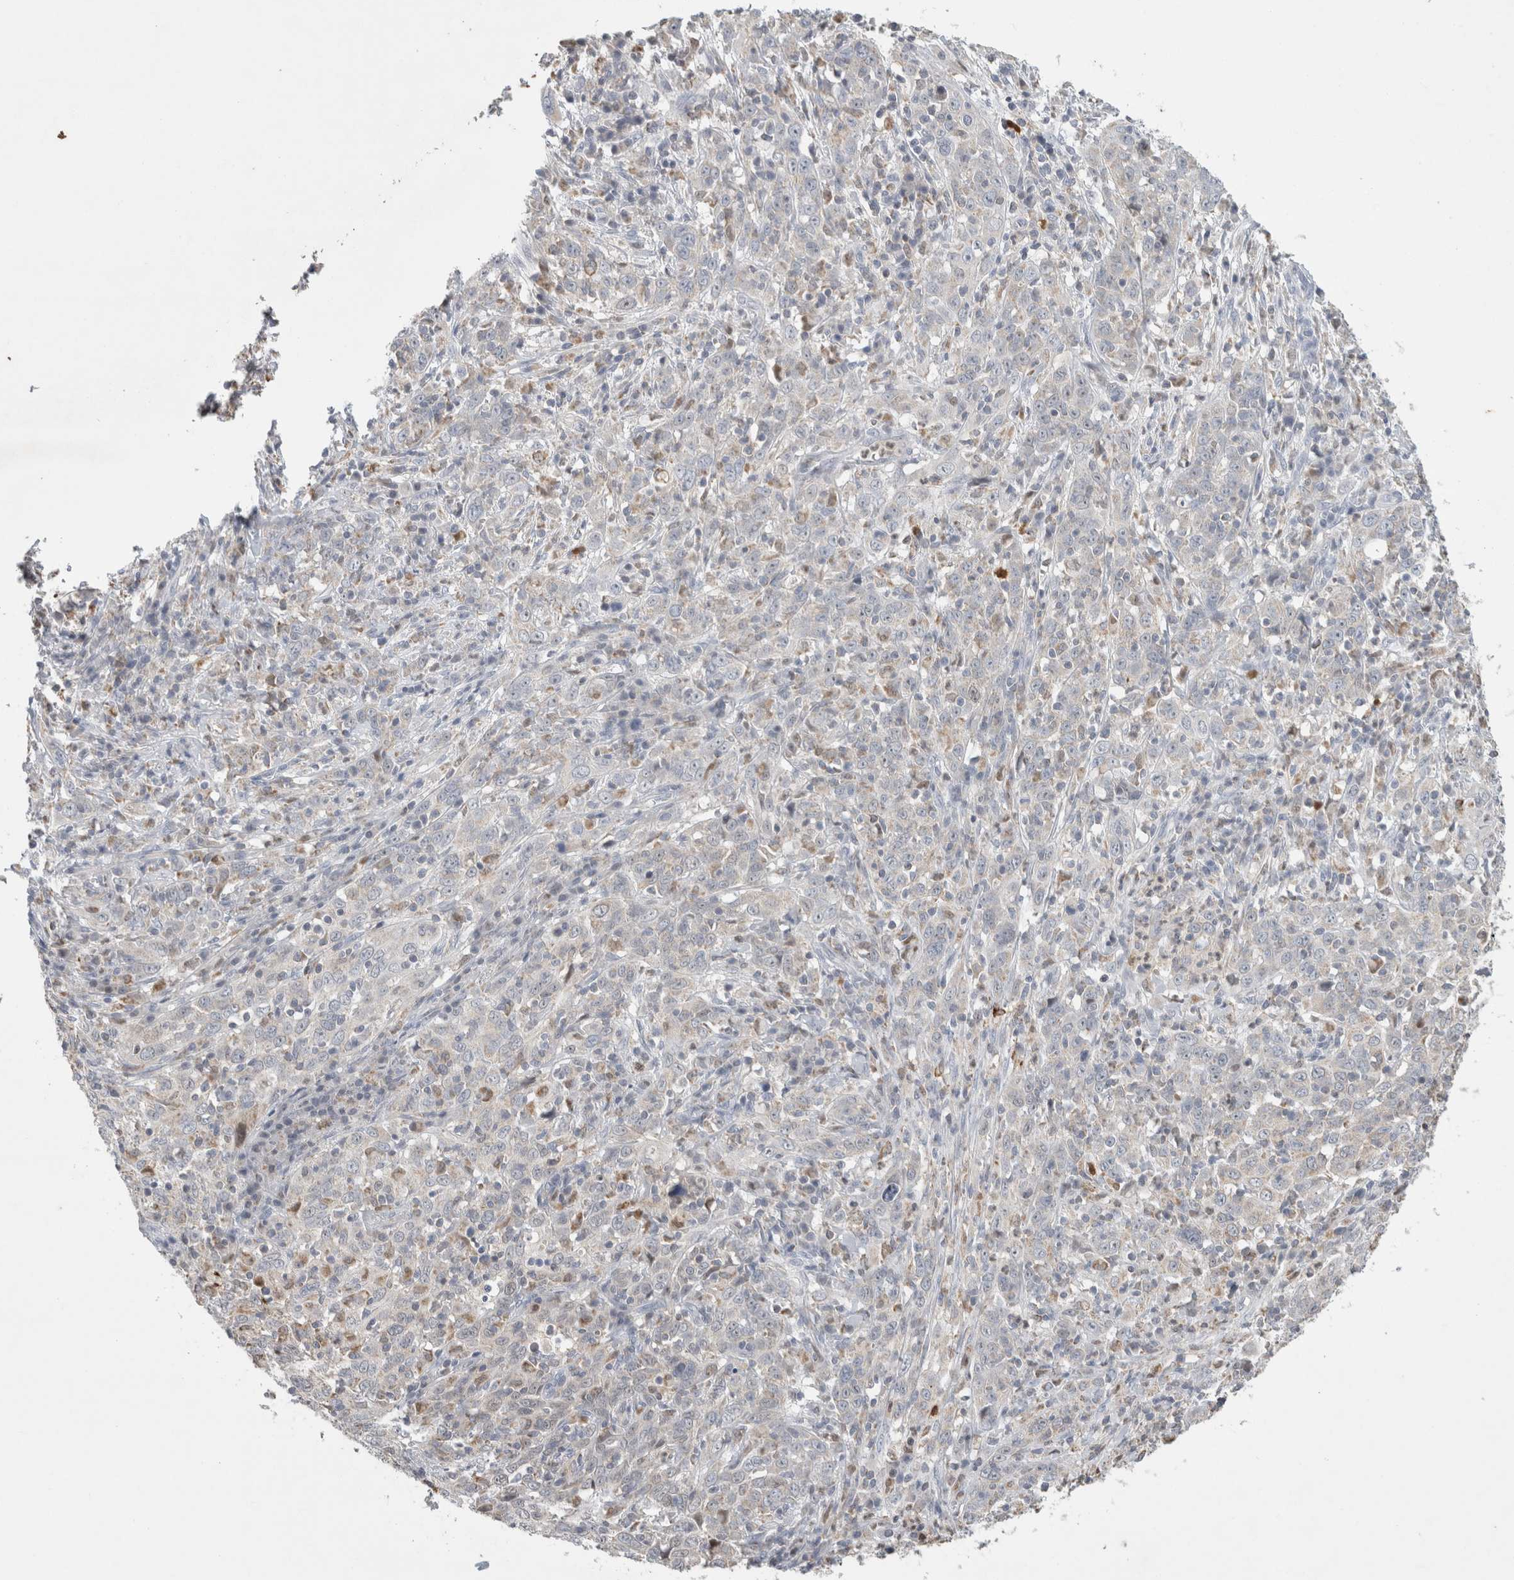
{"staining": {"intensity": "negative", "quantity": "none", "location": "none"}, "tissue": "cervical cancer", "cell_type": "Tumor cells", "image_type": "cancer", "snomed": [{"axis": "morphology", "description": "Squamous cell carcinoma, NOS"}, {"axis": "topography", "description": "Cervix"}], "caption": "Immunohistochemistry histopathology image of neoplastic tissue: cervical cancer stained with DAB reveals no significant protein staining in tumor cells.", "gene": "AGMAT", "patient": {"sex": "female", "age": 46}}